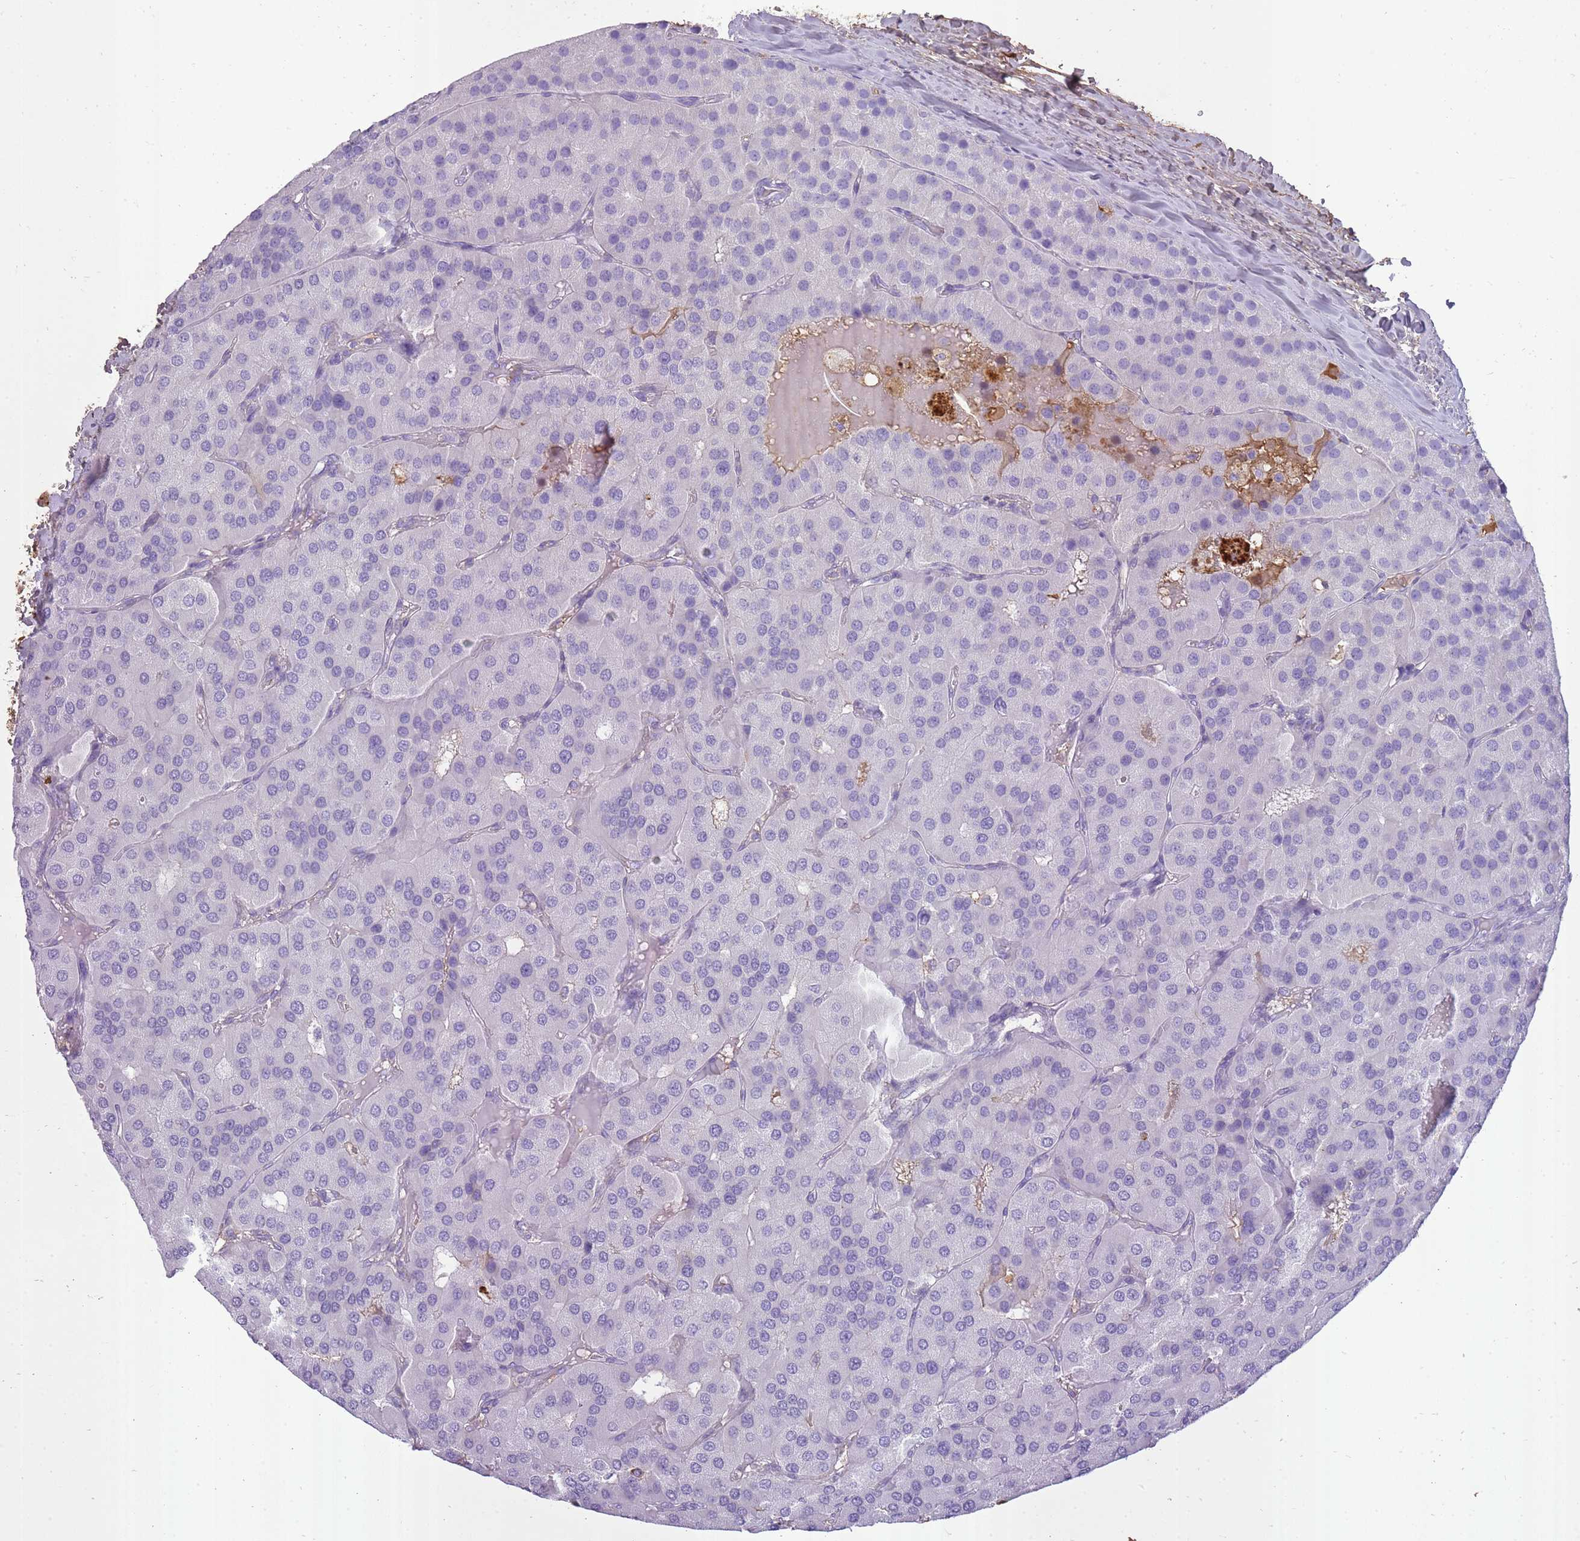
{"staining": {"intensity": "negative", "quantity": "none", "location": "none"}, "tissue": "parathyroid gland", "cell_type": "Glandular cells", "image_type": "normal", "snomed": [{"axis": "morphology", "description": "Normal tissue, NOS"}, {"axis": "morphology", "description": "Adenoma, NOS"}, {"axis": "topography", "description": "Parathyroid gland"}], "caption": "Unremarkable parathyroid gland was stained to show a protein in brown. There is no significant staining in glandular cells.", "gene": "IGKV1", "patient": {"sex": "female", "age": 86}}